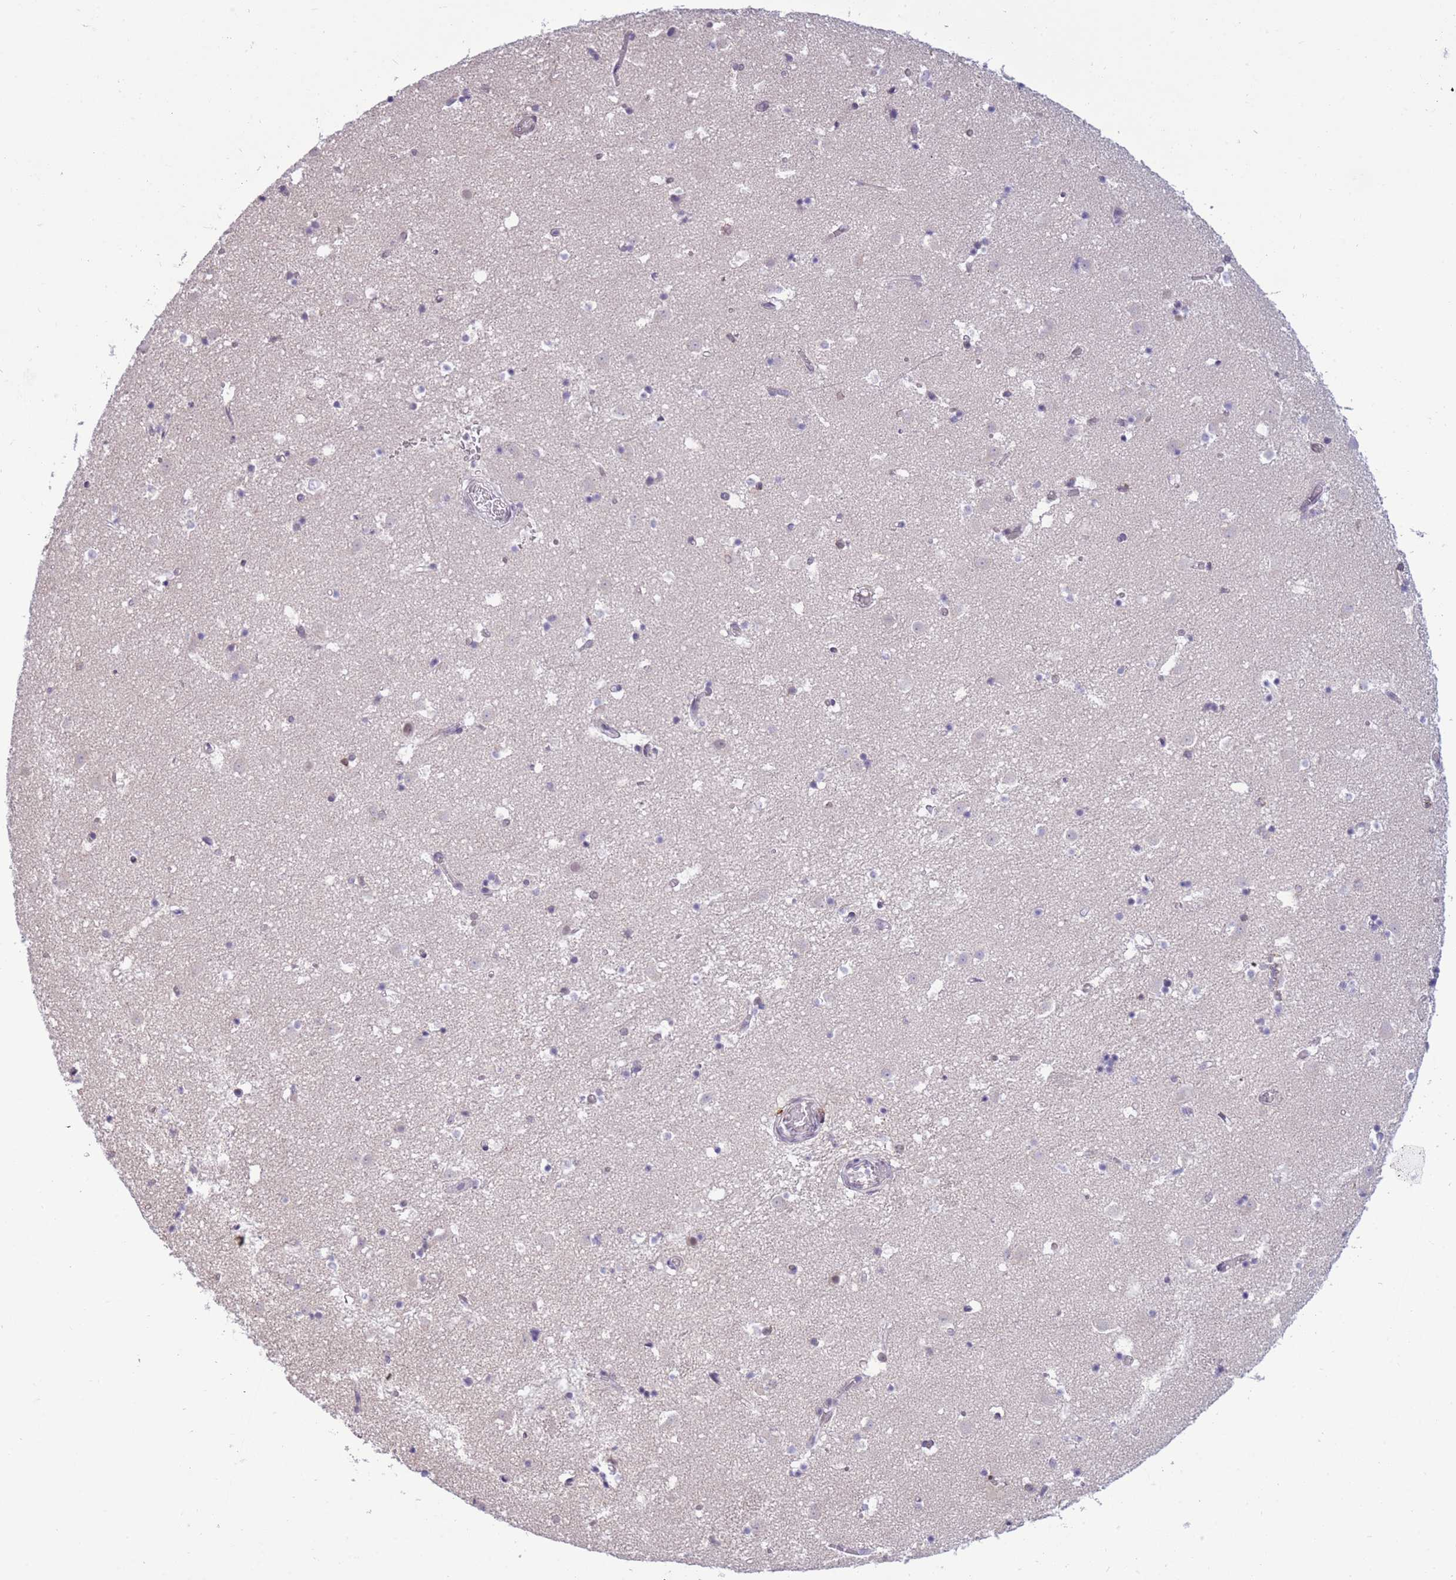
{"staining": {"intensity": "negative", "quantity": "none", "location": "none"}, "tissue": "caudate", "cell_type": "Glial cells", "image_type": "normal", "snomed": [{"axis": "morphology", "description": "Normal tissue, NOS"}, {"axis": "topography", "description": "Lateral ventricle wall"}], "caption": "DAB immunohistochemical staining of benign caudate reveals no significant positivity in glial cells.", "gene": "TMEM121", "patient": {"sex": "male", "age": 25}}